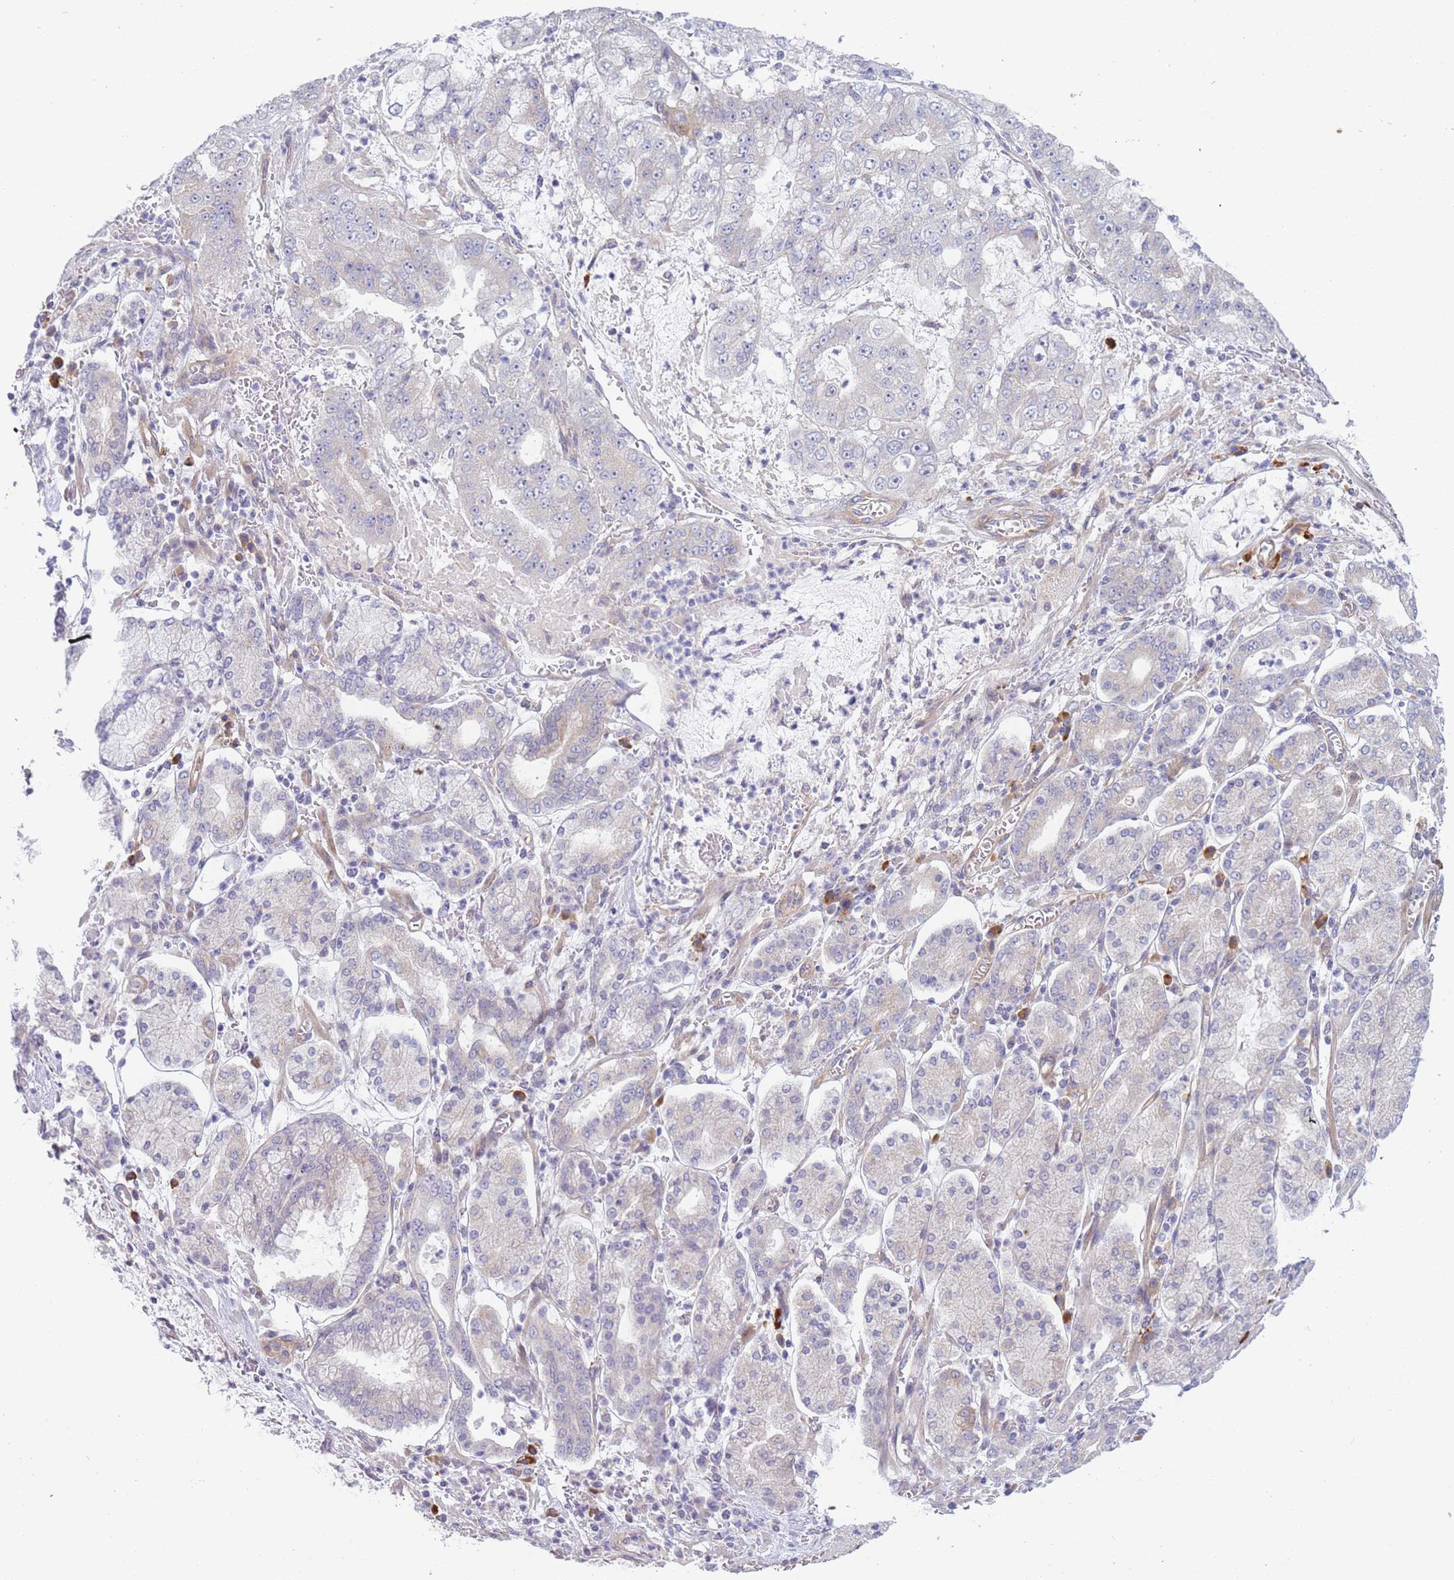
{"staining": {"intensity": "negative", "quantity": "none", "location": "none"}, "tissue": "stomach cancer", "cell_type": "Tumor cells", "image_type": "cancer", "snomed": [{"axis": "morphology", "description": "Adenocarcinoma, NOS"}, {"axis": "topography", "description": "Stomach"}], "caption": "Protein analysis of stomach cancer (adenocarcinoma) displays no significant positivity in tumor cells. Nuclei are stained in blue.", "gene": "WDR93", "patient": {"sex": "male", "age": 76}}